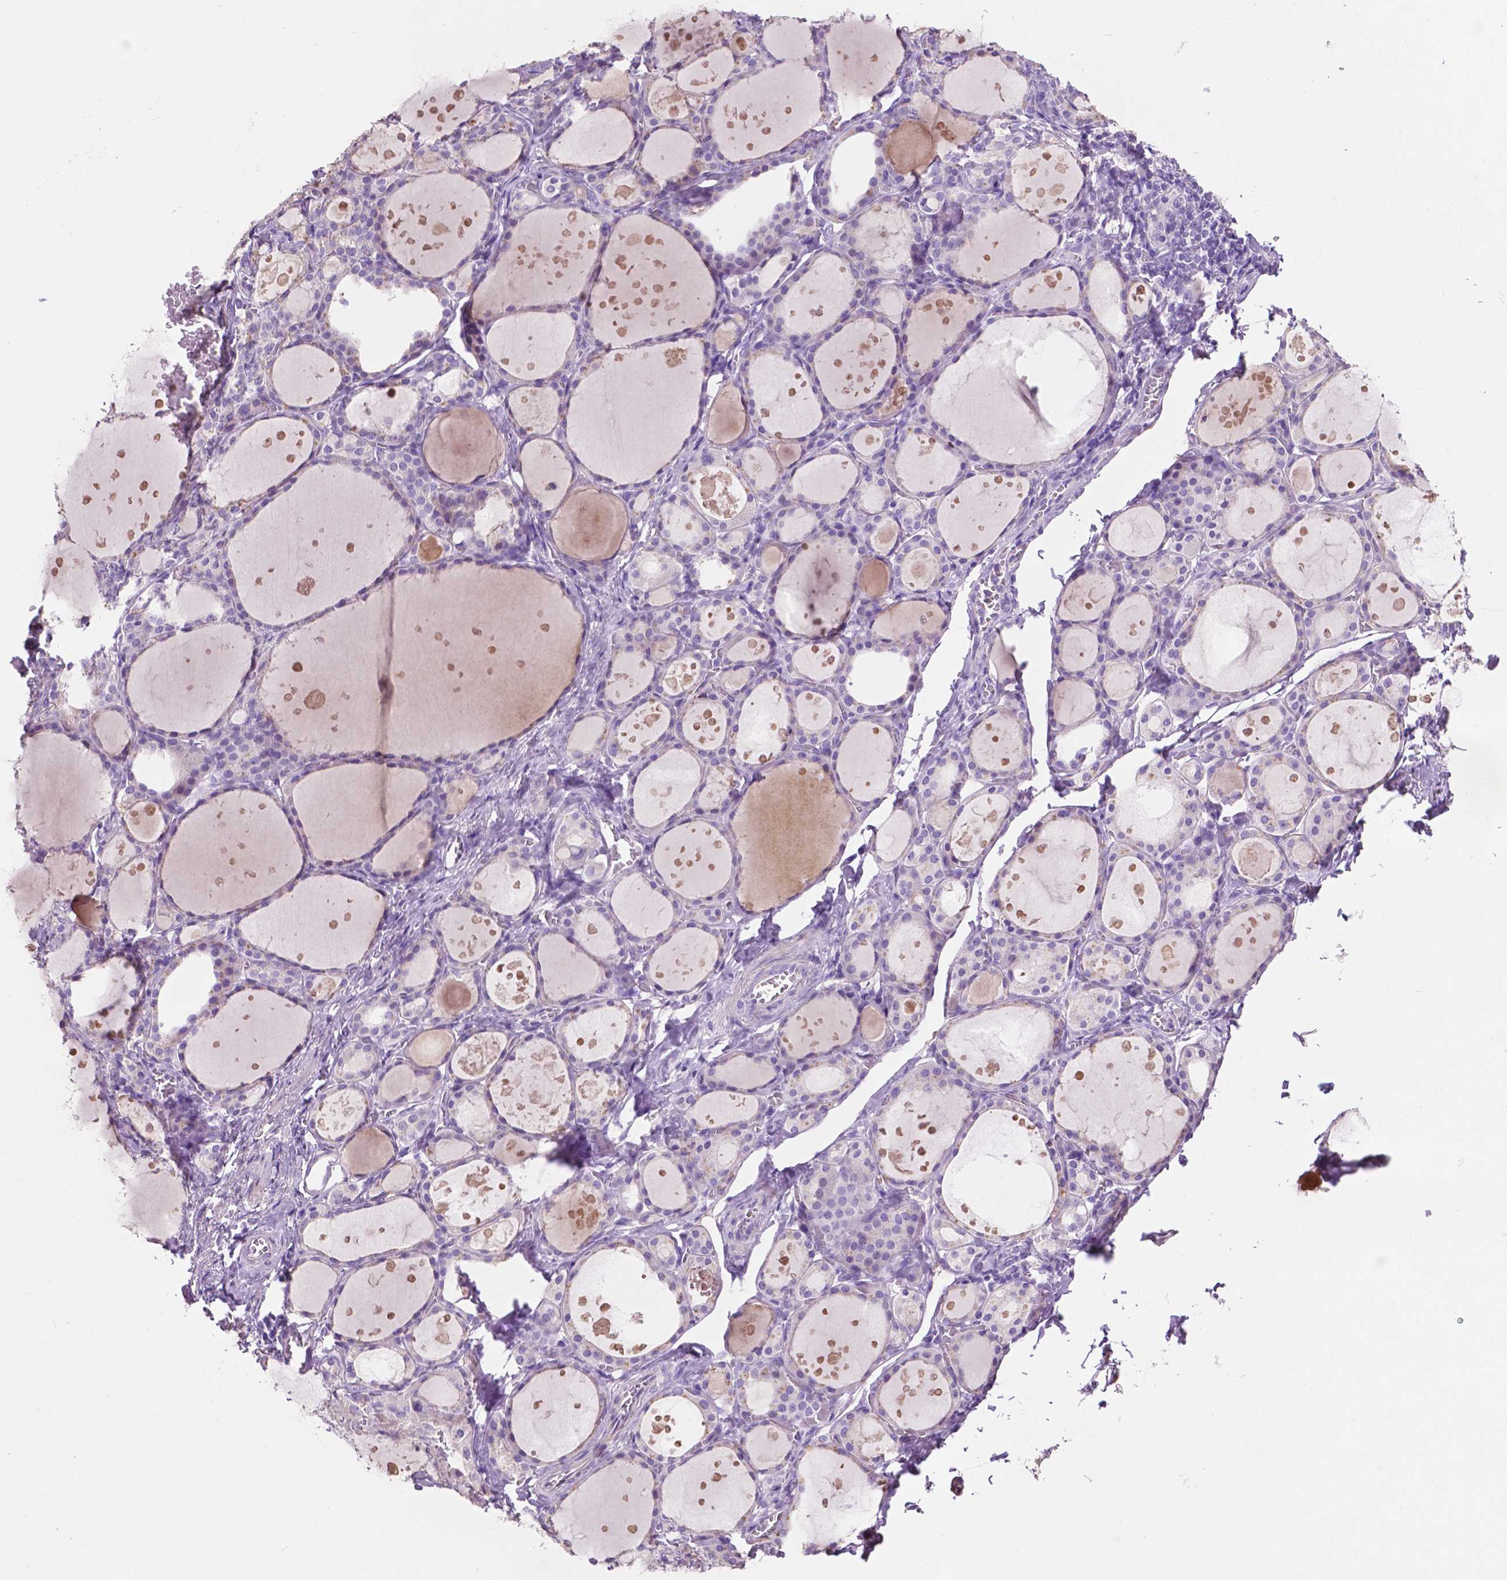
{"staining": {"intensity": "negative", "quantity": "none", "location": "none"}, "tissue": "thyroid gland", "cell_type": "Glandular cells", "image_type": "normal", "snomed": [{"axis": "morphology", "description": "Normal tissue, NOS"}, {"axis": "topography", "description": "Thyroid gland"}], "caption": "A high-resolution photomicrograph shows immunohistochemistry staining of benign thyroid gland, which shows no significant expression in glandular cells. (DAB IHC visualized using brightfield microscopy, high magnification).", "gene": "CLDN17", "patient": {"sex": "male", "age": 68}}